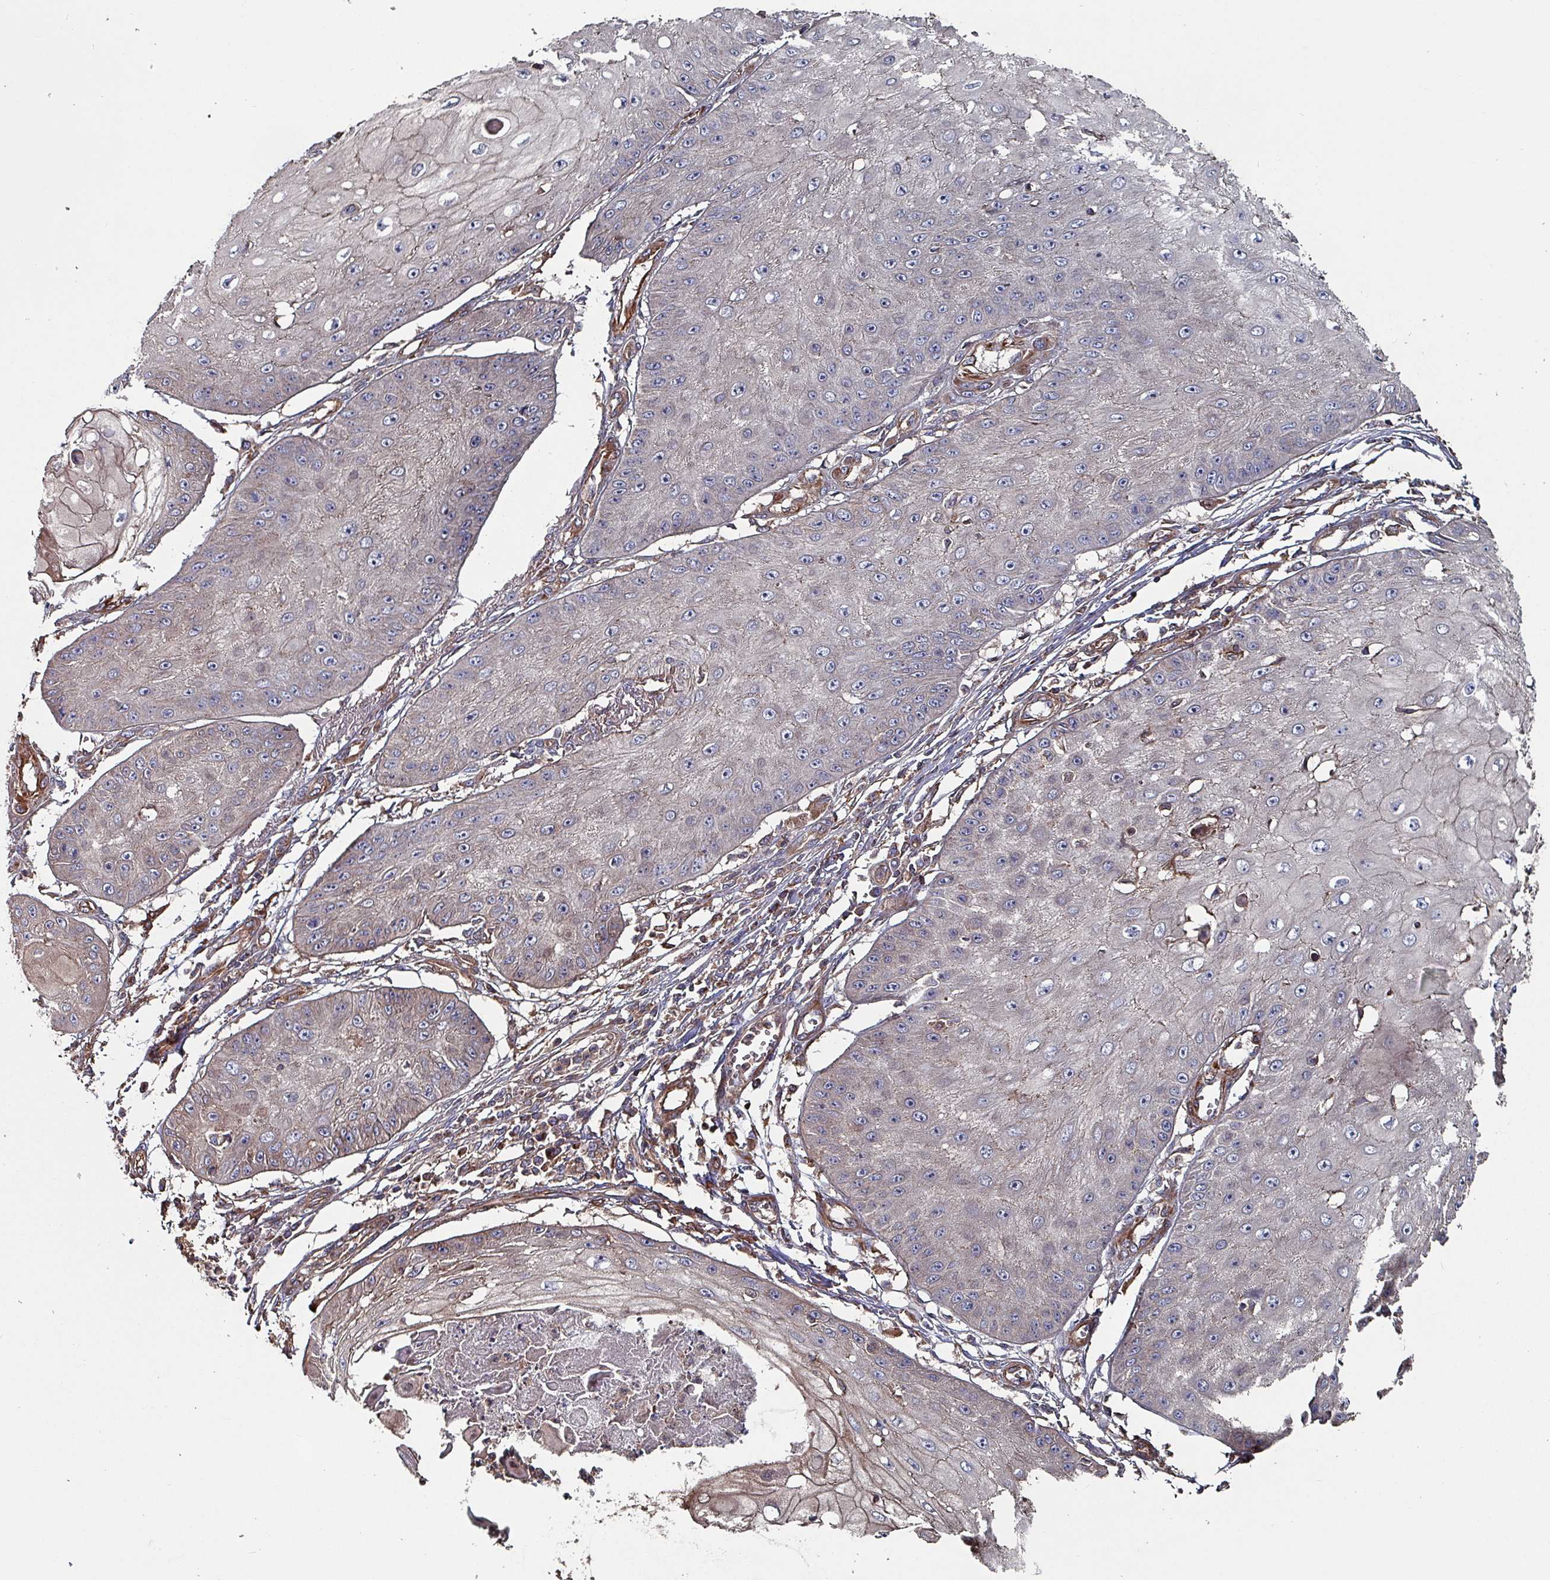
{"staining": {"intensity": "weak", "quantity": "<25%", "location": "cytoplasmic/membranous"}, "tissue": "skin cancer", "cell_type": "Tumor cells", "image_type": "cancer", "snomed": [{"axis": "morphology", "description": "Squamous cell carcinoma, NOS"}, {"axis": "topography", "description": "Skin"}], "caption": "Histopathology image shows no significant protein expression in tumor cells of skin squamous cell carcinoma.", "gene": "ANO10", "patient": {"sex": "male", "age": 70}}